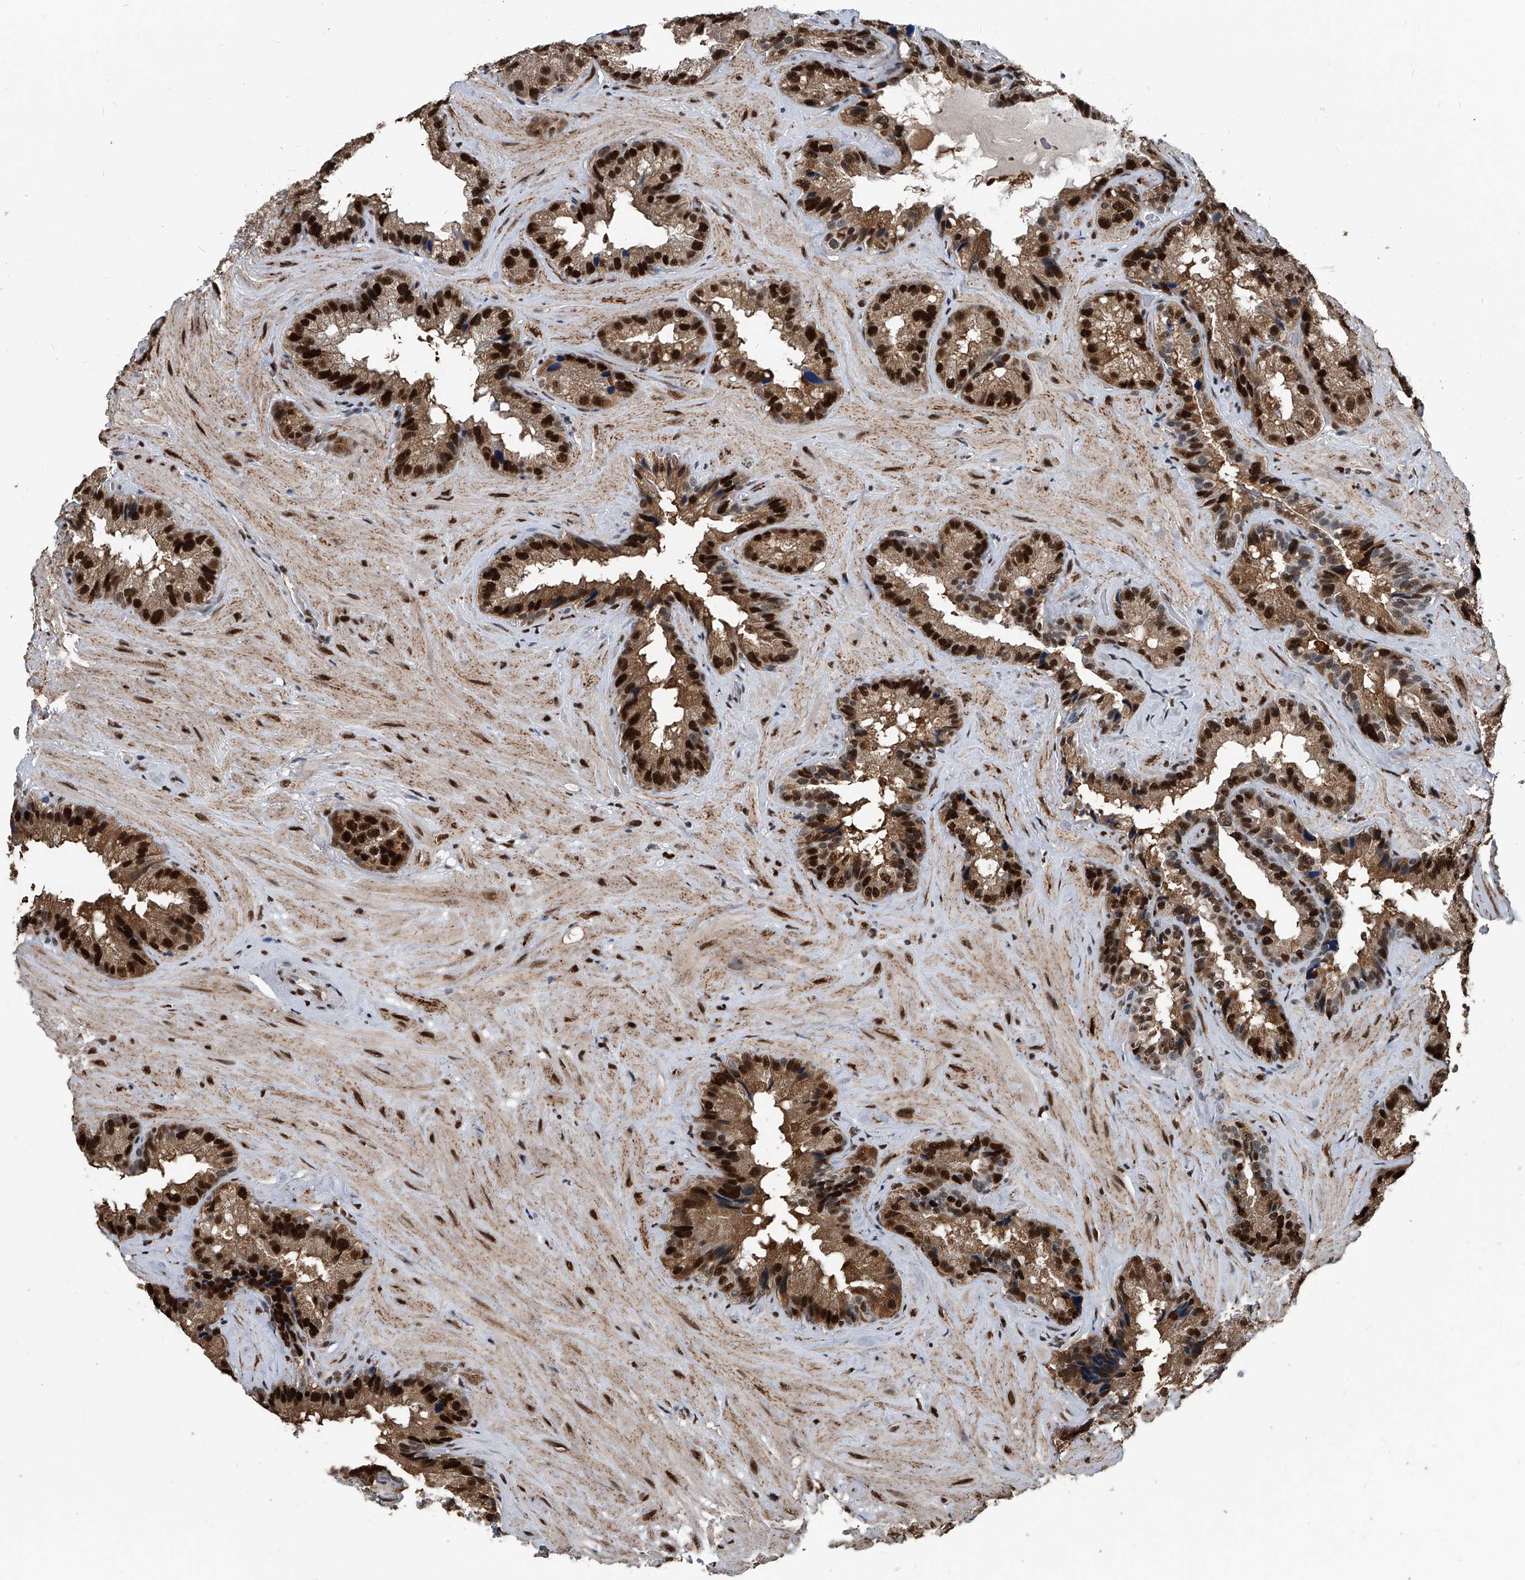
{"staining": {"intensity": "strong", "quantity": ">75%", "location": "cytoplasmic/membranous,nuclear"}, "tissue": "seminal vesicle", "cell_type": "Glandular cells", "image_type": "normal", "snomed": [{"axis": "morphology", "description": "Normal tissue, NOS"}, {"axis": "topography", "description": "Prostate"}, {"axis": "topography", "description": "Seminal veicle"}], "caption": "A brown stain shows strong cytoplasmic/membranous,nuclear positivity of a protein in glandular cells of unremarkable seminal vesicle.", "gene": "FKBP5", "patient": {"sex": "male", "age": 68}}